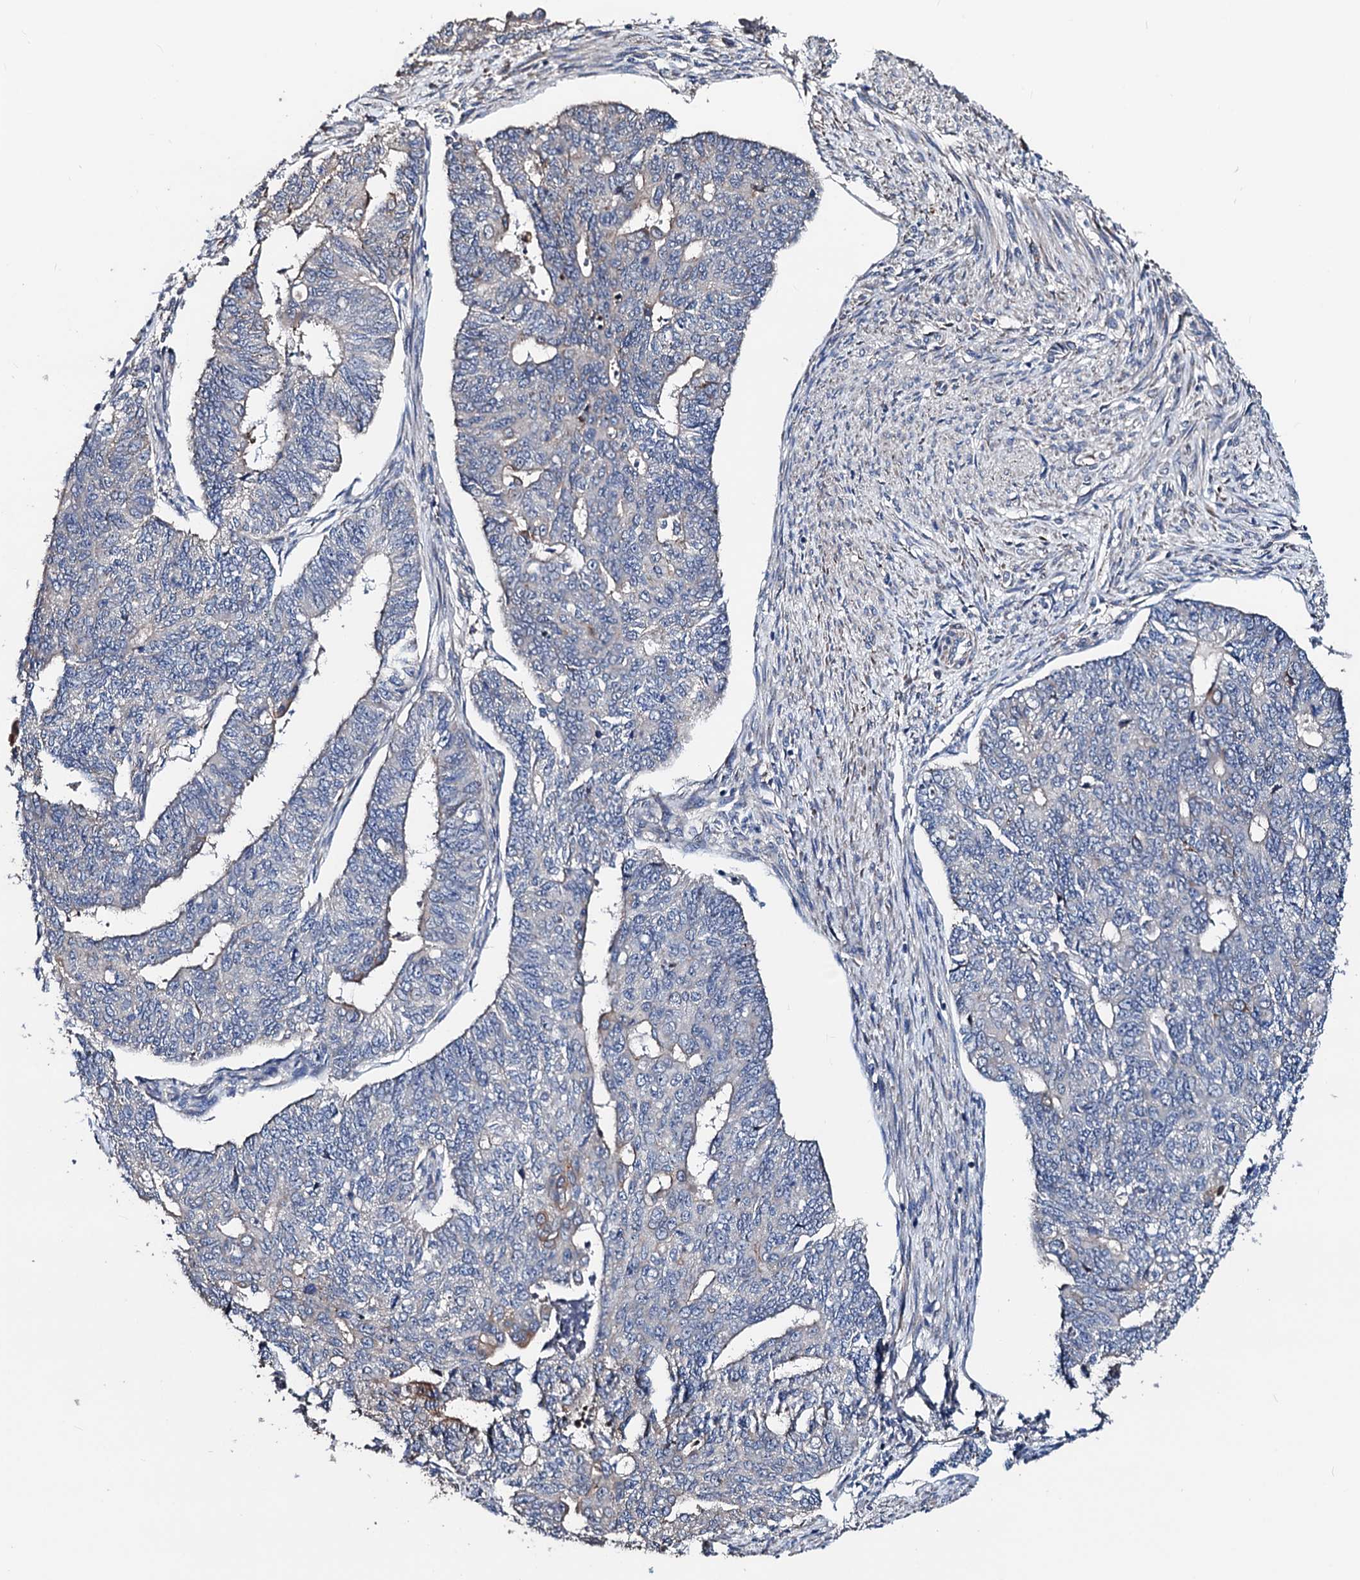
{"staining": {"intensity": "negative", "quantity": "none", "location": "none"}, "tissue": "endometrial cancer", "cell_type": "Tumor cells", "image_type": "cancer", "snomed": [{"axis": "morphology", "description": "Adenocarcinoma, NOS"}, {"axis": "topography", "description": "Endometrium"}], "caption": "A high-resolution histopathology image shows immunohistochemistry (IHC) staining of adenocarcinoma (endometrial), which exhibits no significant positivity in tumor cells.", "gene": "AKAP11", "patient": {"sex": "female", "age": 32}}